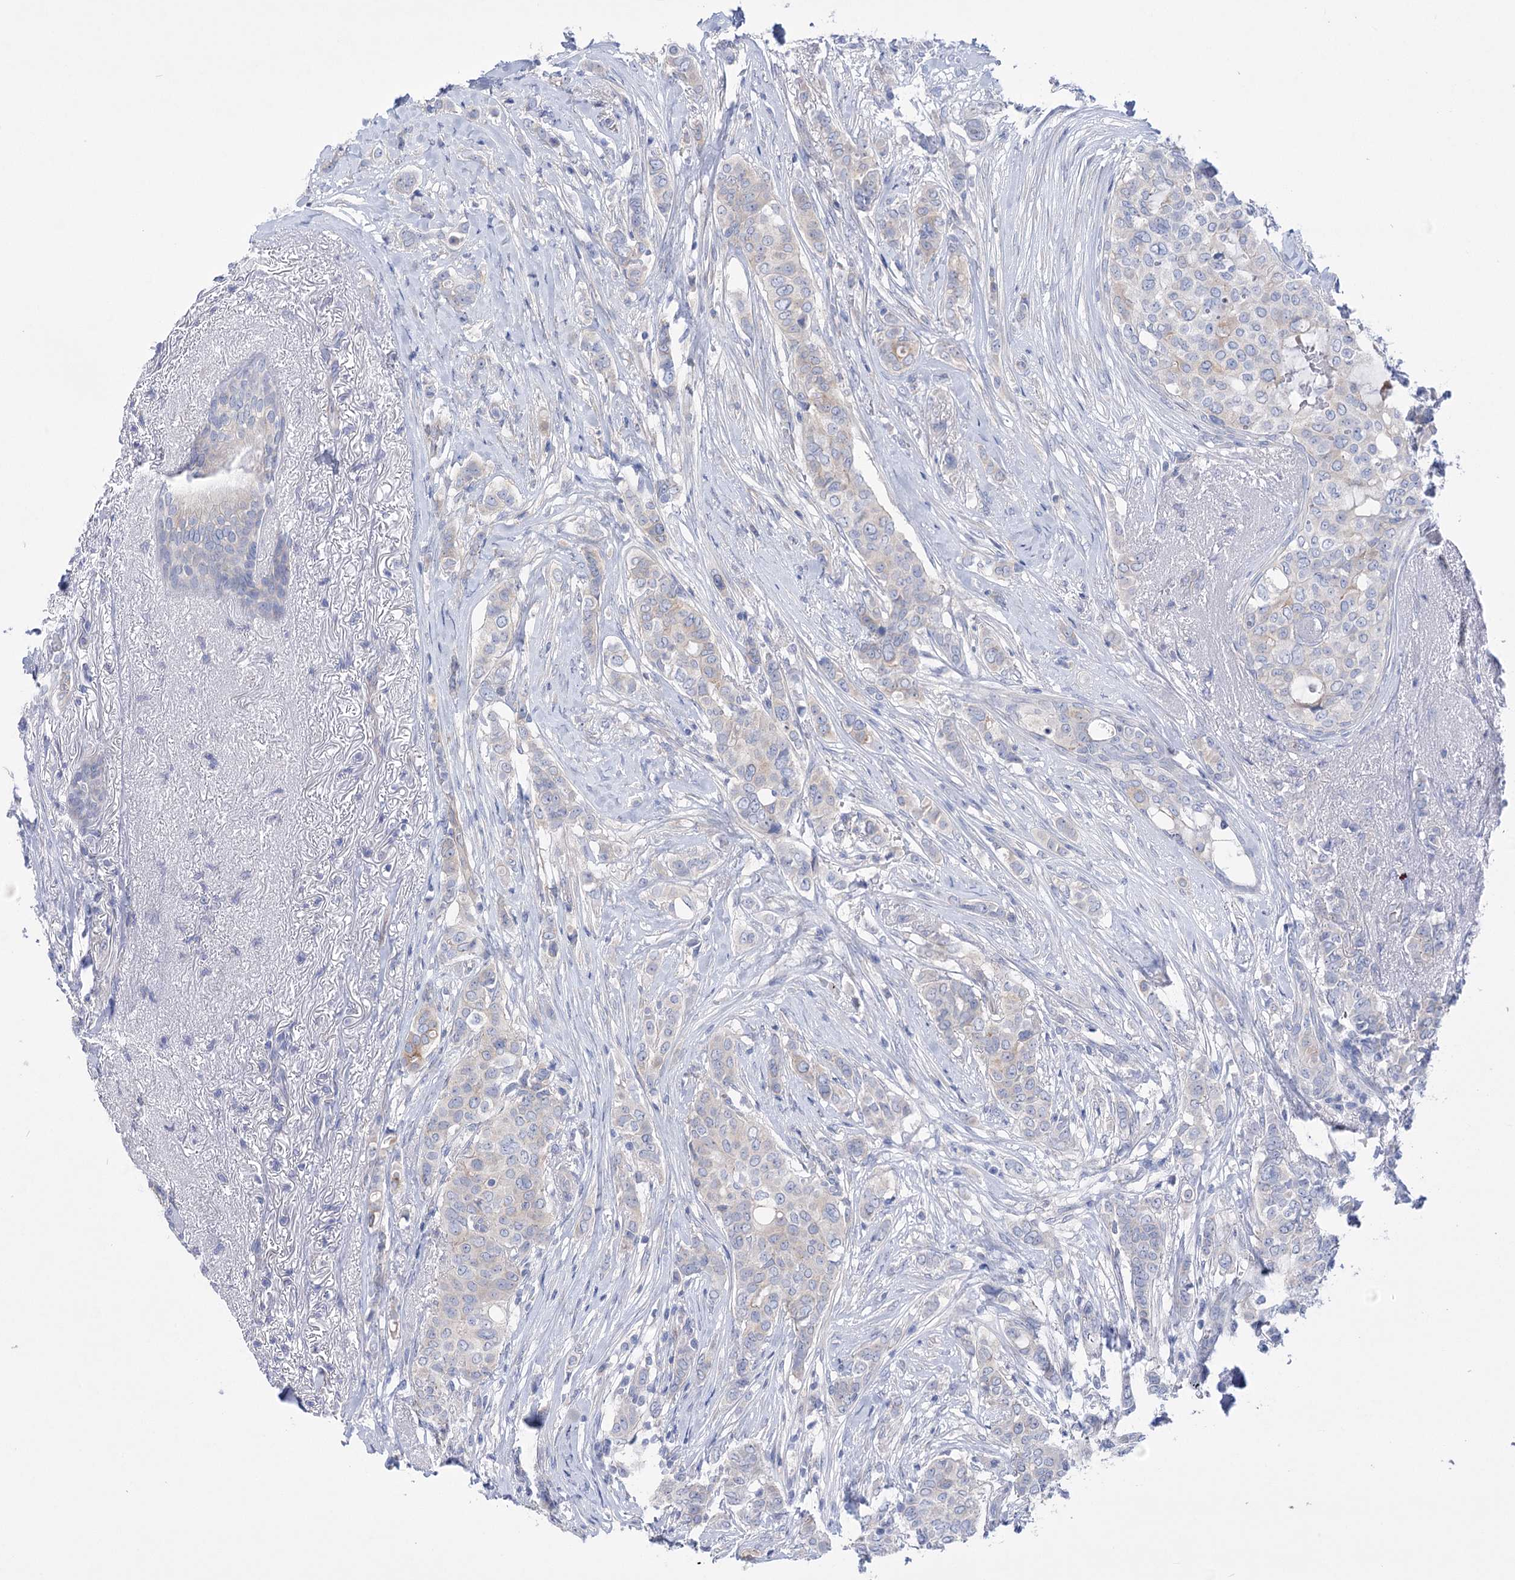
{"staining": {"intensity": "negative", "quantity": "none", "location": "none"}, "tissue": "breast cancer", "cell_type": "Tumor cells", "image_type": "cancer", "snomed": [{"axis": "morphology", "description": "Lobular carcinoma"}, {"axis": "topography", "description": "Breast"}], "caption": "Tumor cells show no significant expression in breast lobular carcinoma.", "gene": "LRRC34", "patient": {"sex": "female", "age": 51}}